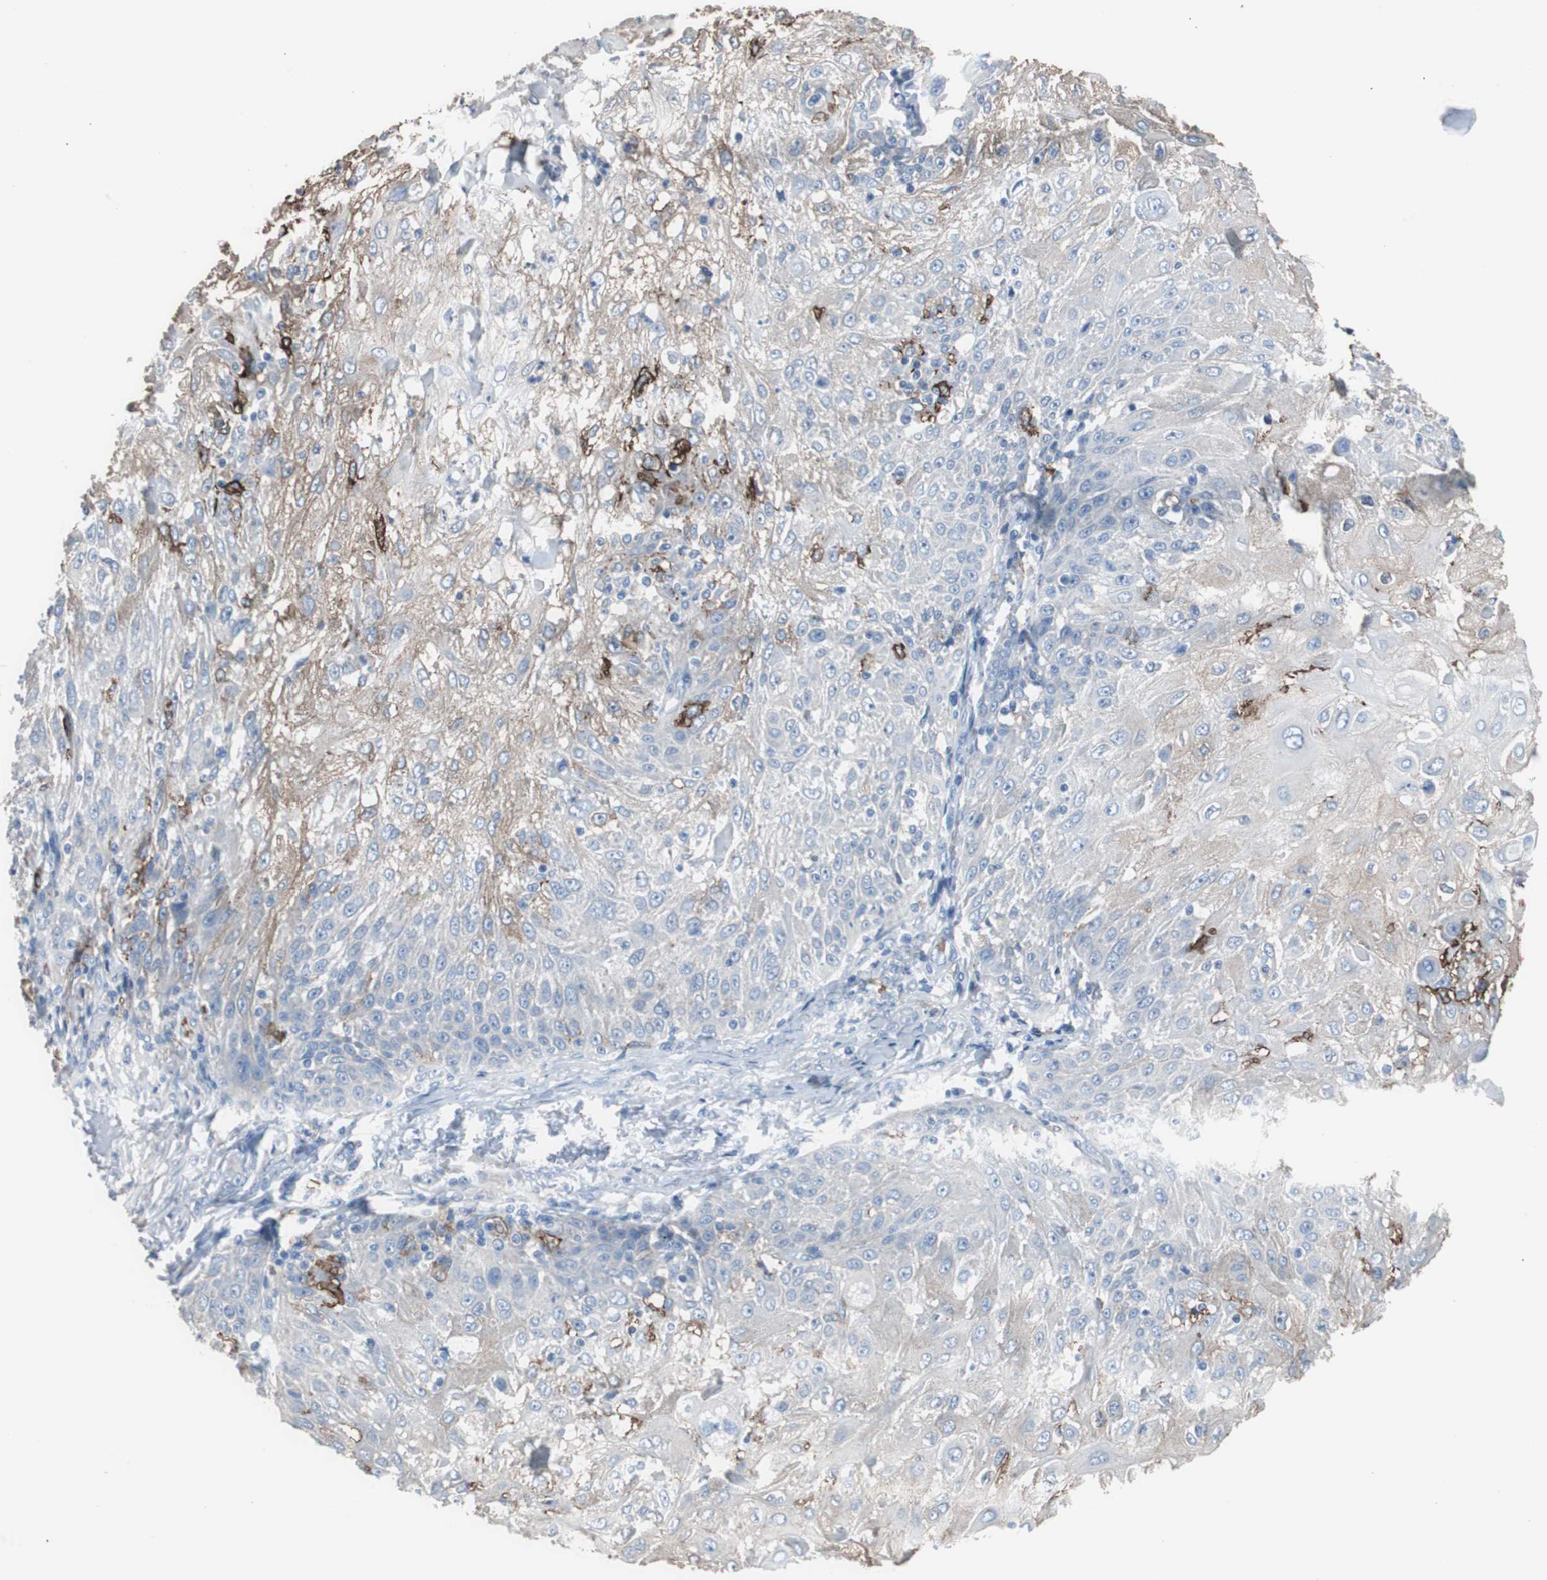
{"staining": {"intensity": "negative", "quantity": "none", "location": "none"}, "tissue": "skin cancer", "cell_type": "Tumor cells", "image_type": "cancer", "snomed": [{"axis": "morphology", "description": "Normal tissue, NOS"}, {"axis": "morphology", "description": "Squamous cell carcinoma, NOS"}, {"axis": "topography", "description": "Skin"}], "caption": "This histopathology image is of skin cancer stained with immunohistochemistry to label a protein in brown with the nuclei are counter-stained blue. There is no positivity in tumor cells.", "gene": "FCGR2B", "patient": {"sex": "female", "age": 83}}